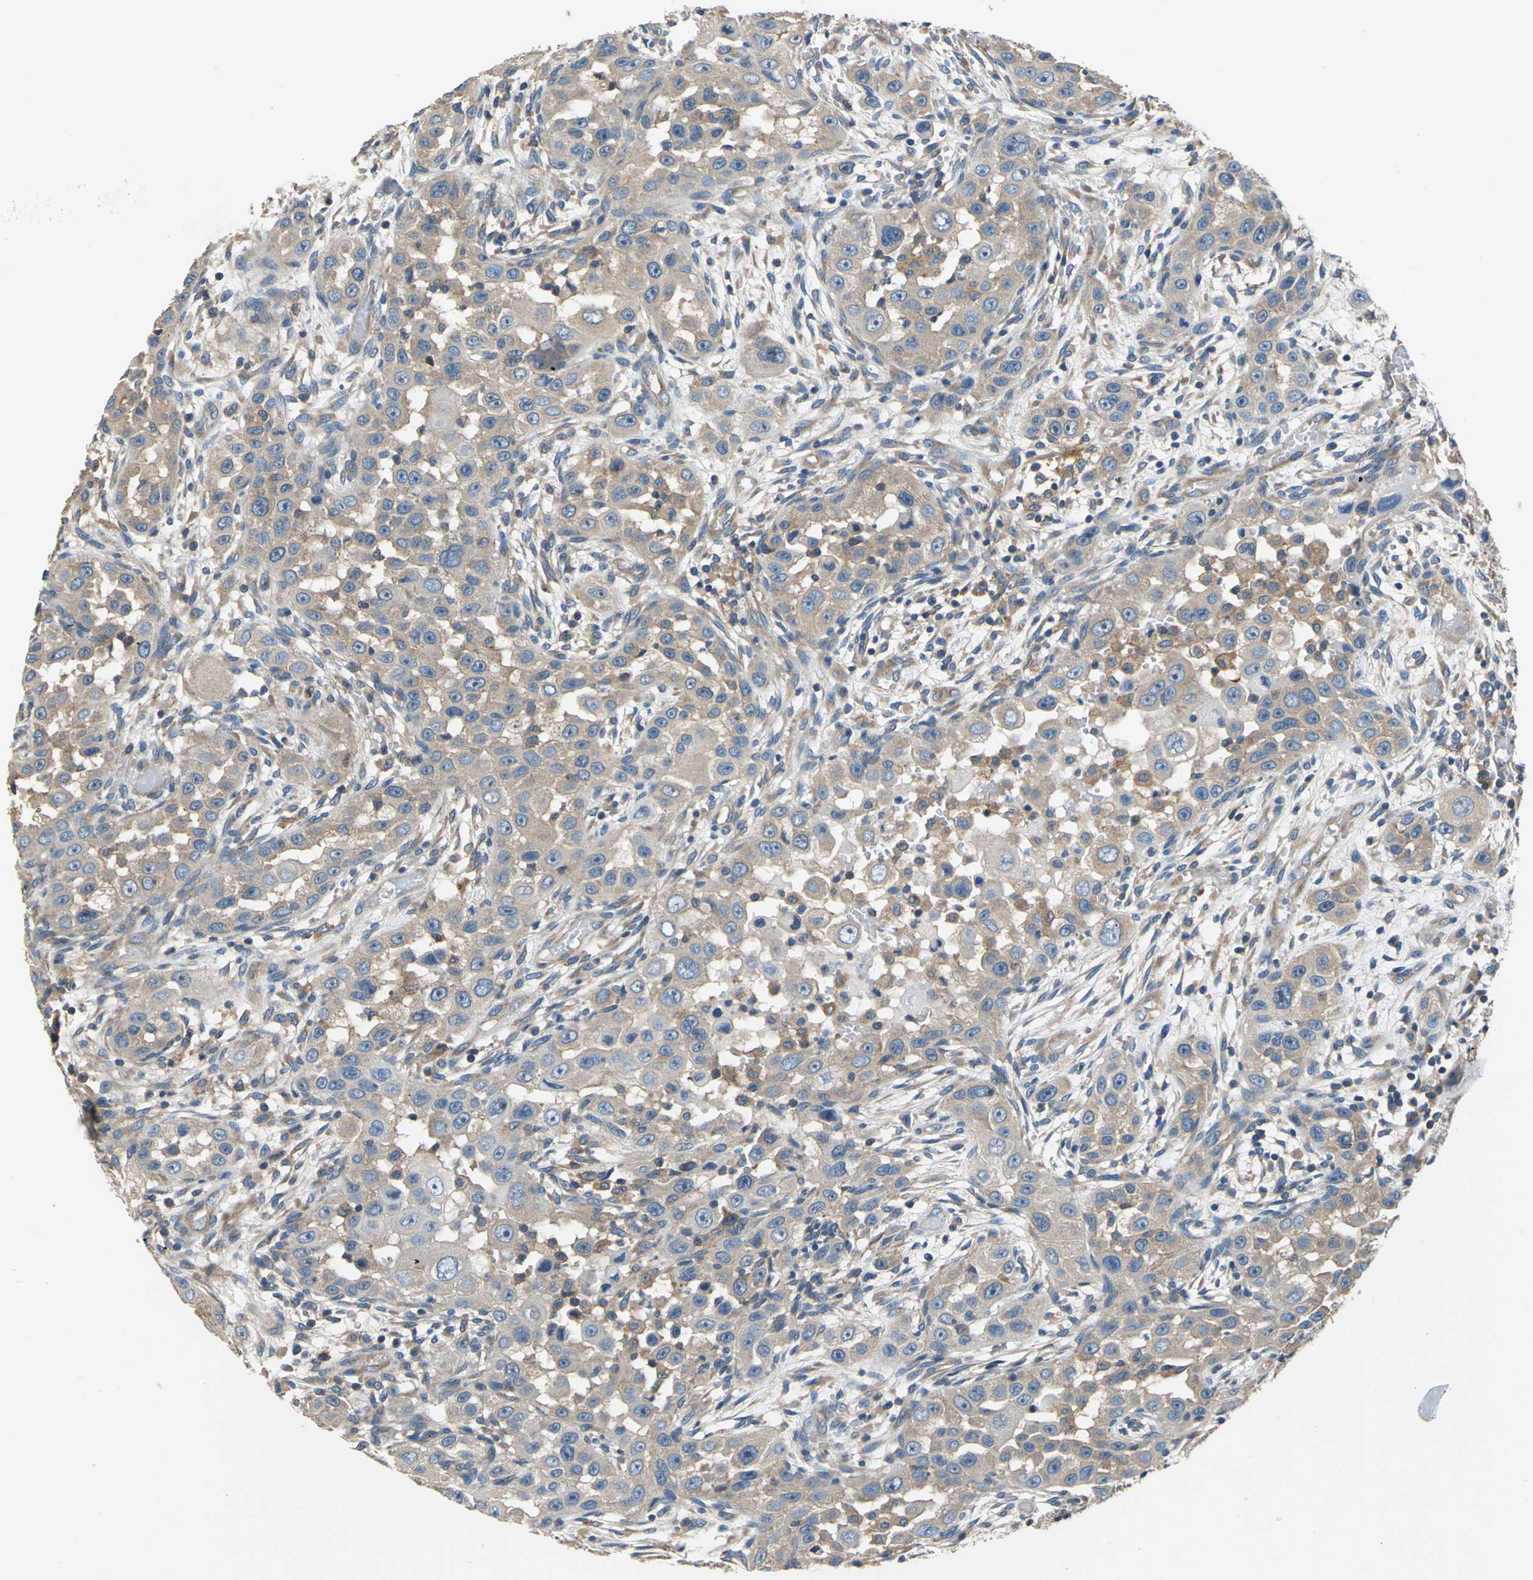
{"staining": {"intensity": "weak", "quantity": "25%-75%", "location": "cytoplasmic/membranous"}, "tissue": "head and neck cancer", "cell_type": "Tumor cells", "image_type": "cancer", "snomed": [{"axis": "morphology", "description": "Carcinoma, NOS"}, {"axis": "topography", "description": "Head-Neck"}], "caption": "Immunohistochemistry (IHC) (DAB) staining of human head and neck cancer (carcinoma) exhibits weak cytoplasmic/membranous protein positivity in about 25%-75% of tumor cells.", "gene": "DDX3Y", "patient": {"sex": "male", "age": 87}}